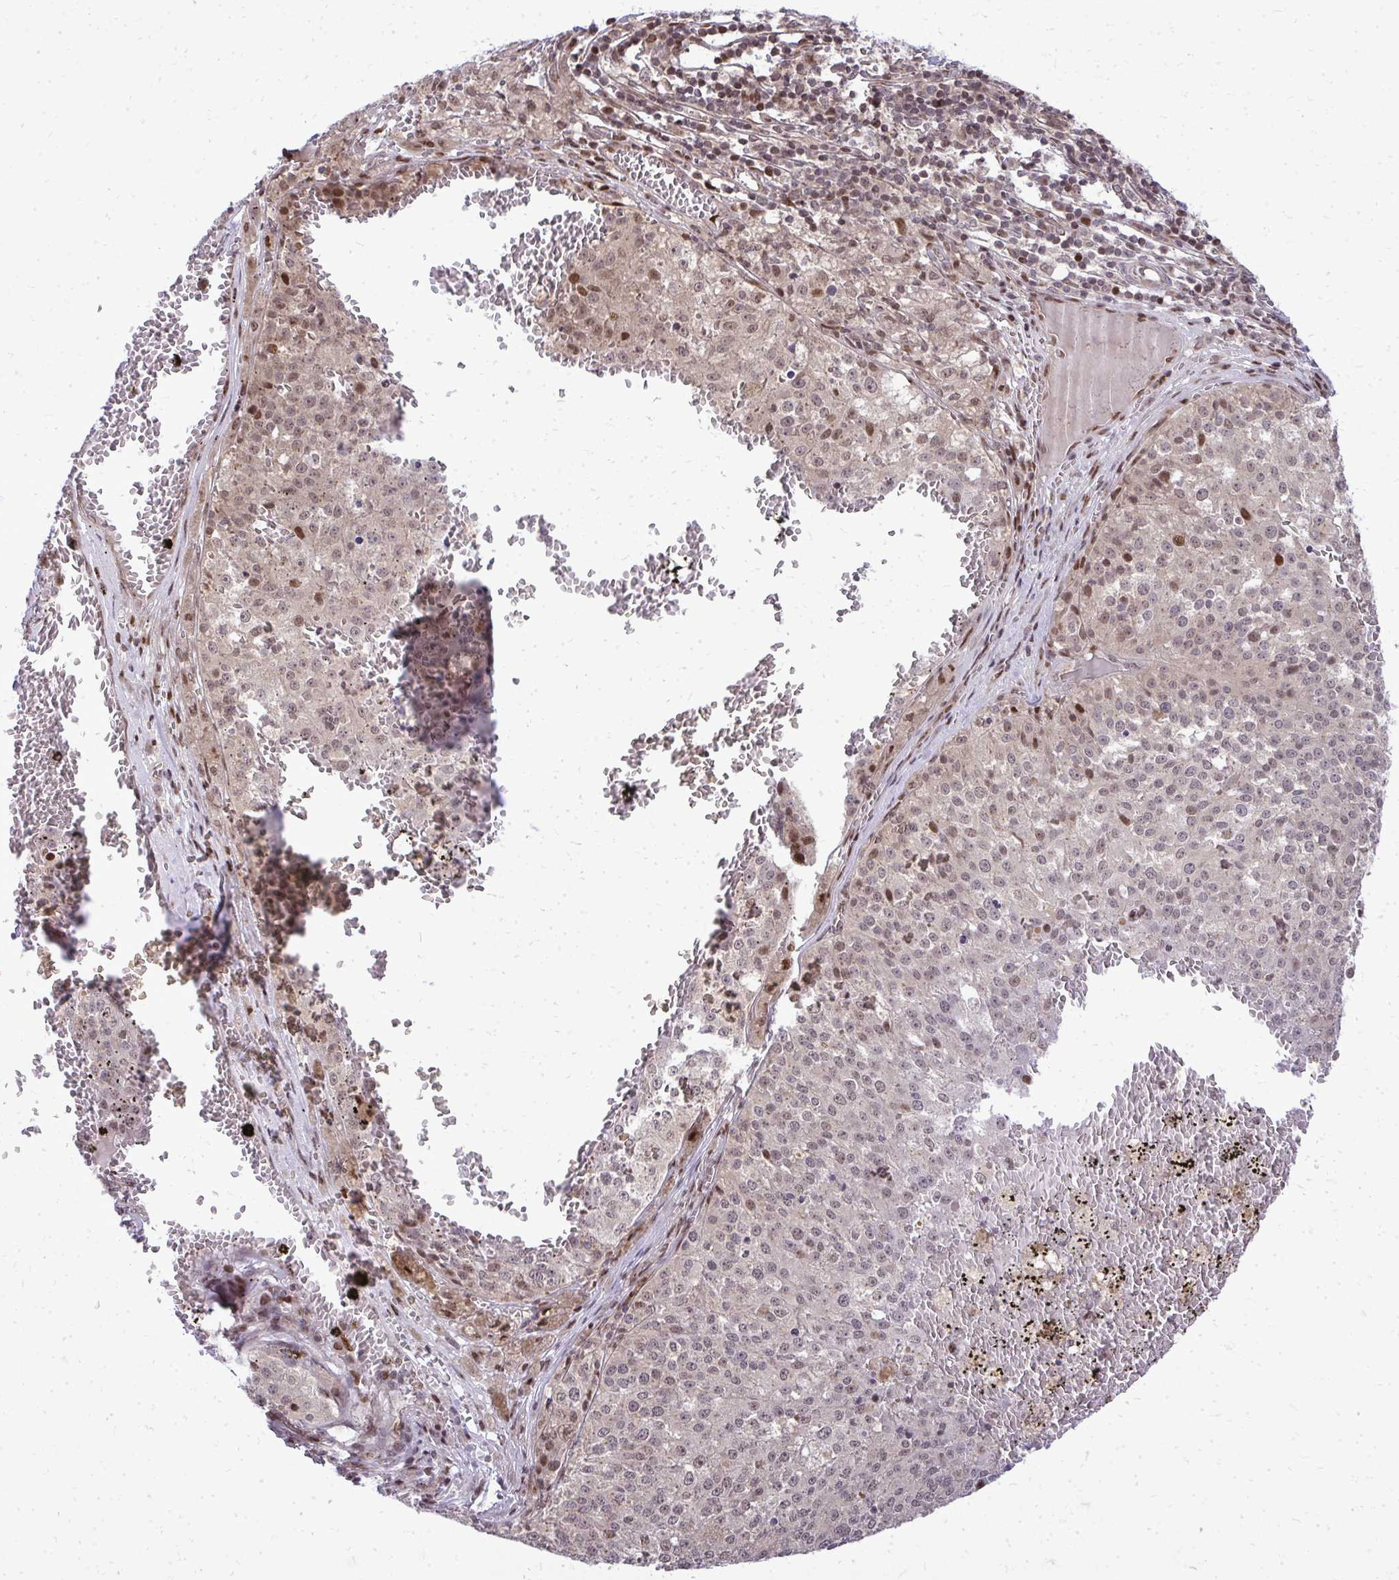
{"staining": {"intensity": "moderate", "quantity": "<25%", "location": "nuclear"}, "tissue": "melanoma", "cell_type": "Tumor cells", "image_type": "cancer", "snomed": [{"axis": "morphology", "description": "Malignant melanoma, Metastatic site"}, {"axis": "topography", "description": "Lymph node"}], "caption": "About <25% of tumor cells in melanoma reveal moderate nuclear protein staining as visualized by brown immunohistochemical staining.", "gene": "PIGY", "patient": {"sex": "female", "age": 64}}